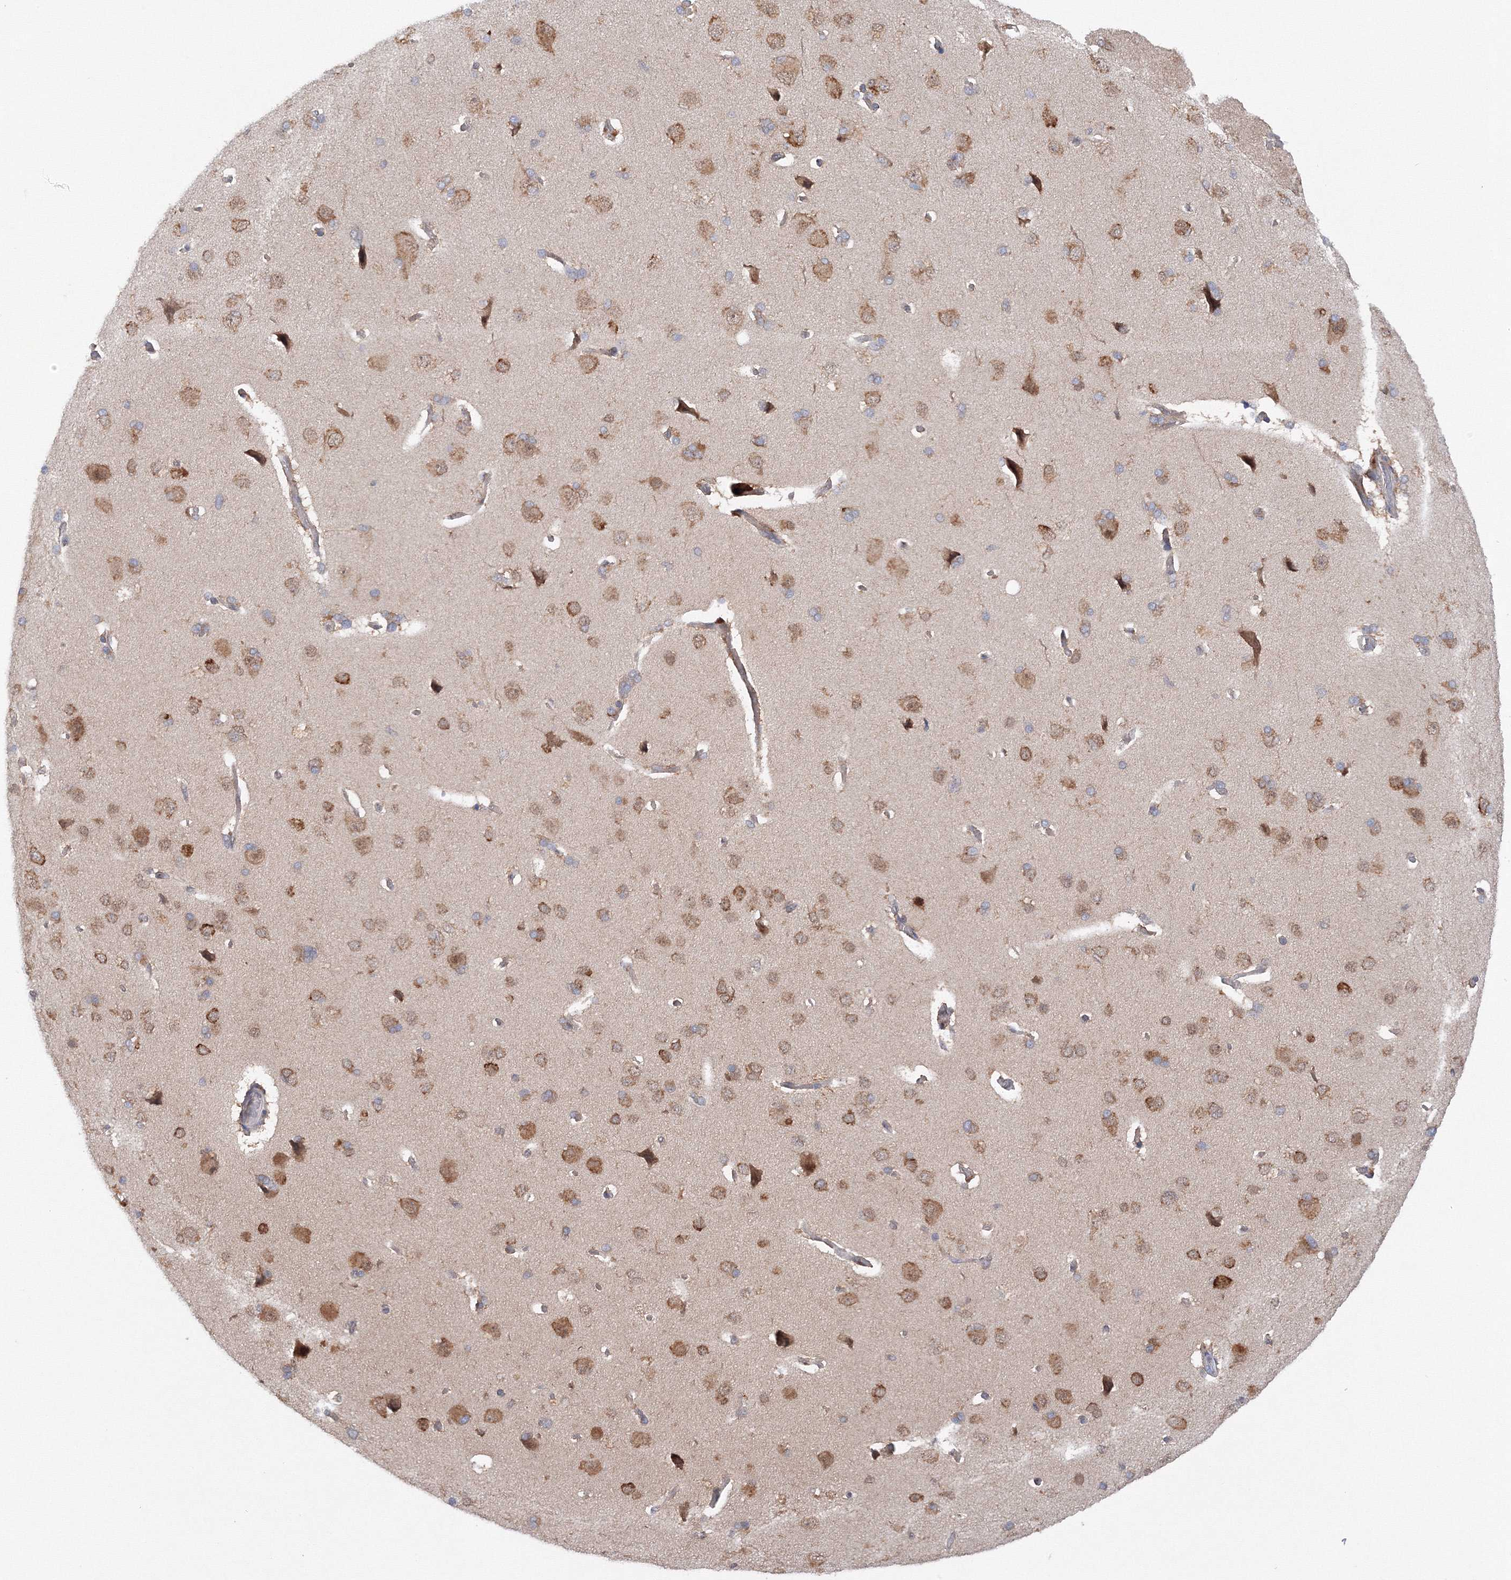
{"staining": {"intensity": "negative", "quantity": "none", "location": "none"}, "tissue": "cerebral cortex", "cell_type": "Endothelial cells", "image_type": "normal", "snomed": [{"axis": "morphology", "description": "Normal tissue, NOS"}, {"axis": "topography", "description": "Cerebral cortex"}], "caption": "DAB (3,3'-diaminobenzidine) immunohistochemical staining of normal cerebral cortex reveals no significant positivity in endothelial cells. Brightfield microscopy of IHC stained with DAB (brown) and hematoxylin (blue), captured at high magnification.", "gene": "DIS3L2", "patient": {"sex": "male", "age": 62}}